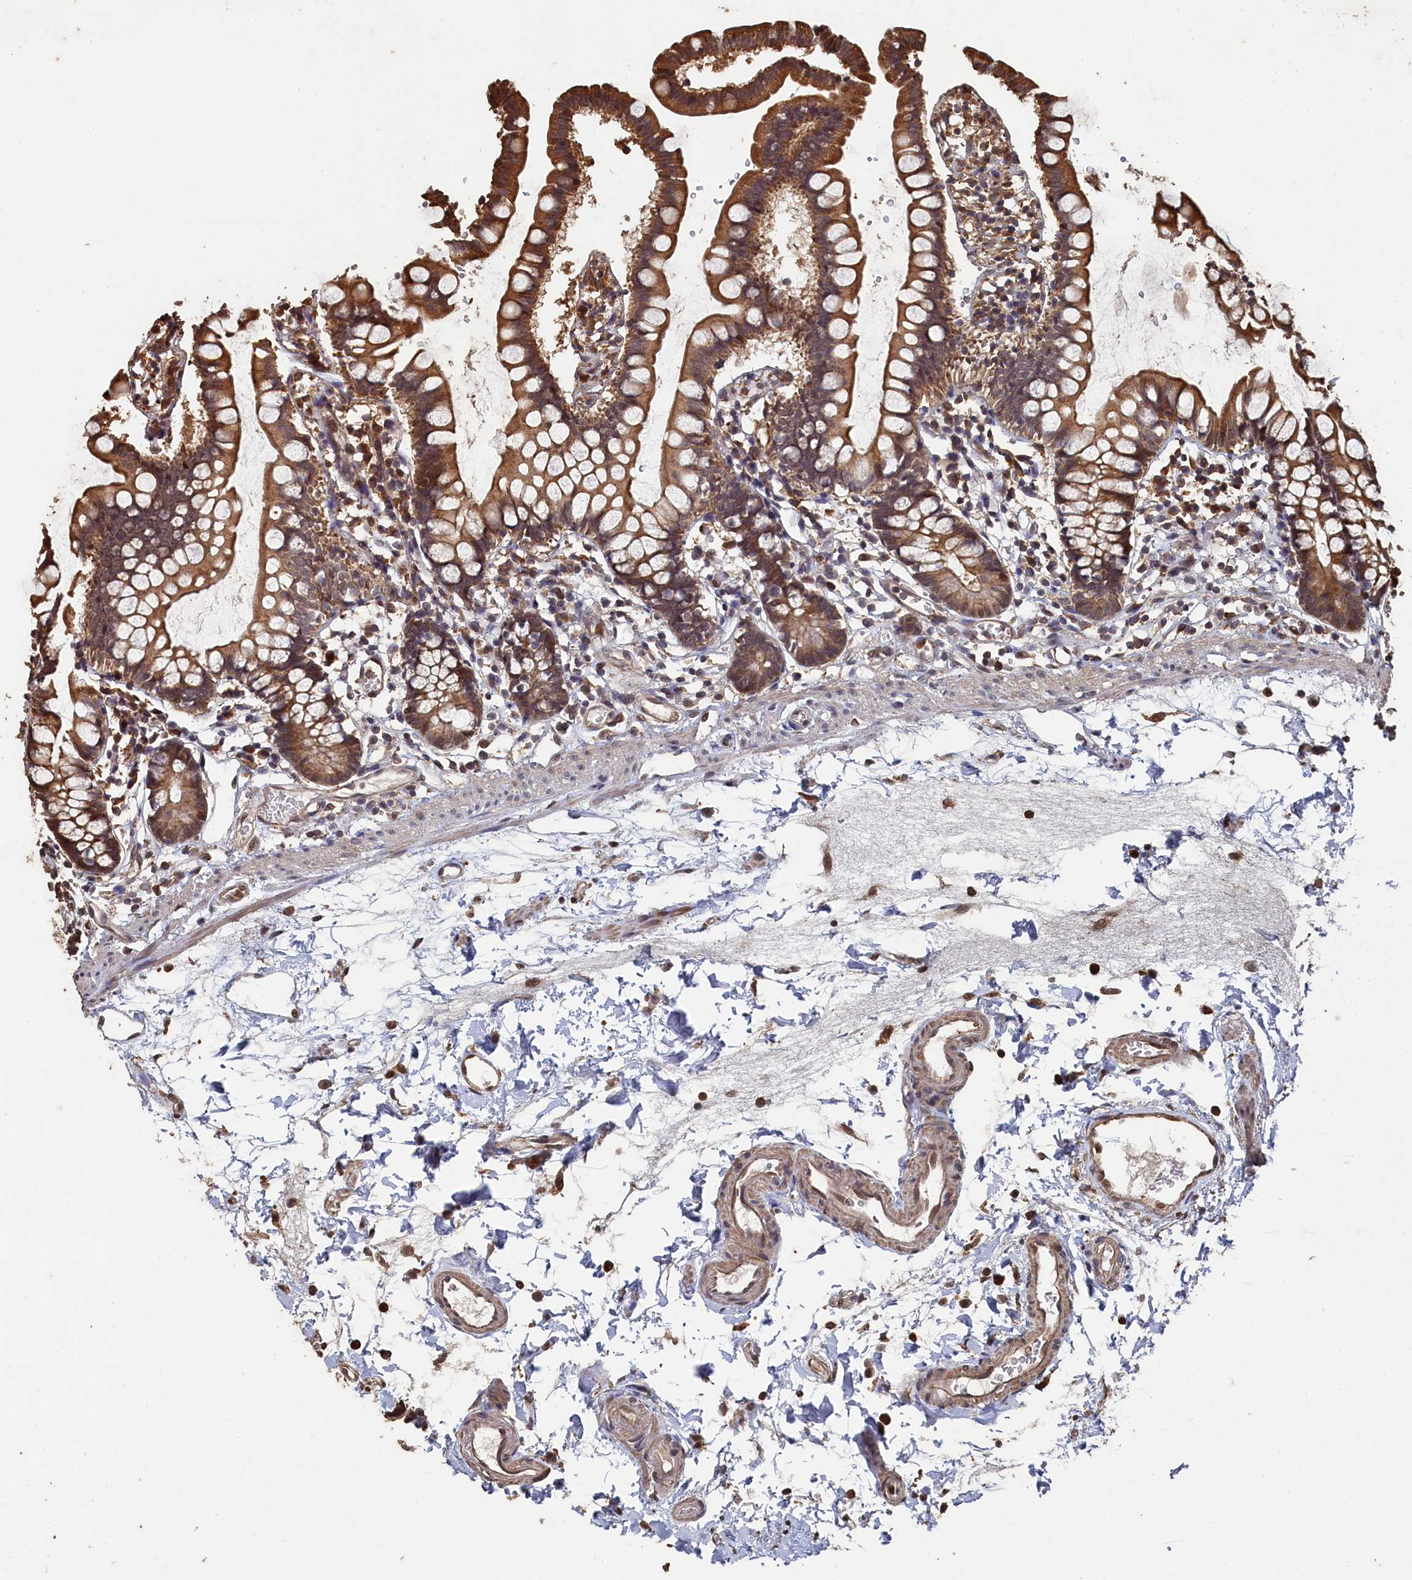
{"staining": {"intensity": "moderate", "quantity": ">75%", "location": "cytoplasmic/membranous"}, "tissue": "small intestine", "cell_type": "Glandular cells", "image_type": "normal", "snomed": [{"axis": "morphology", "description": "Normal tissue, NOS"}, {"axis": "topography", "description": "Small intestine"}], "caption": "Immunohistochemistry (IHC) micrograph of normal human small intestine stained for a protein (brown), which reveals medium levels of moderate cytoplasmic/membranous expression in about >75% of glandular cells.", "gene": "PIGN", "patient": {"sex": "female", "age": 84}}